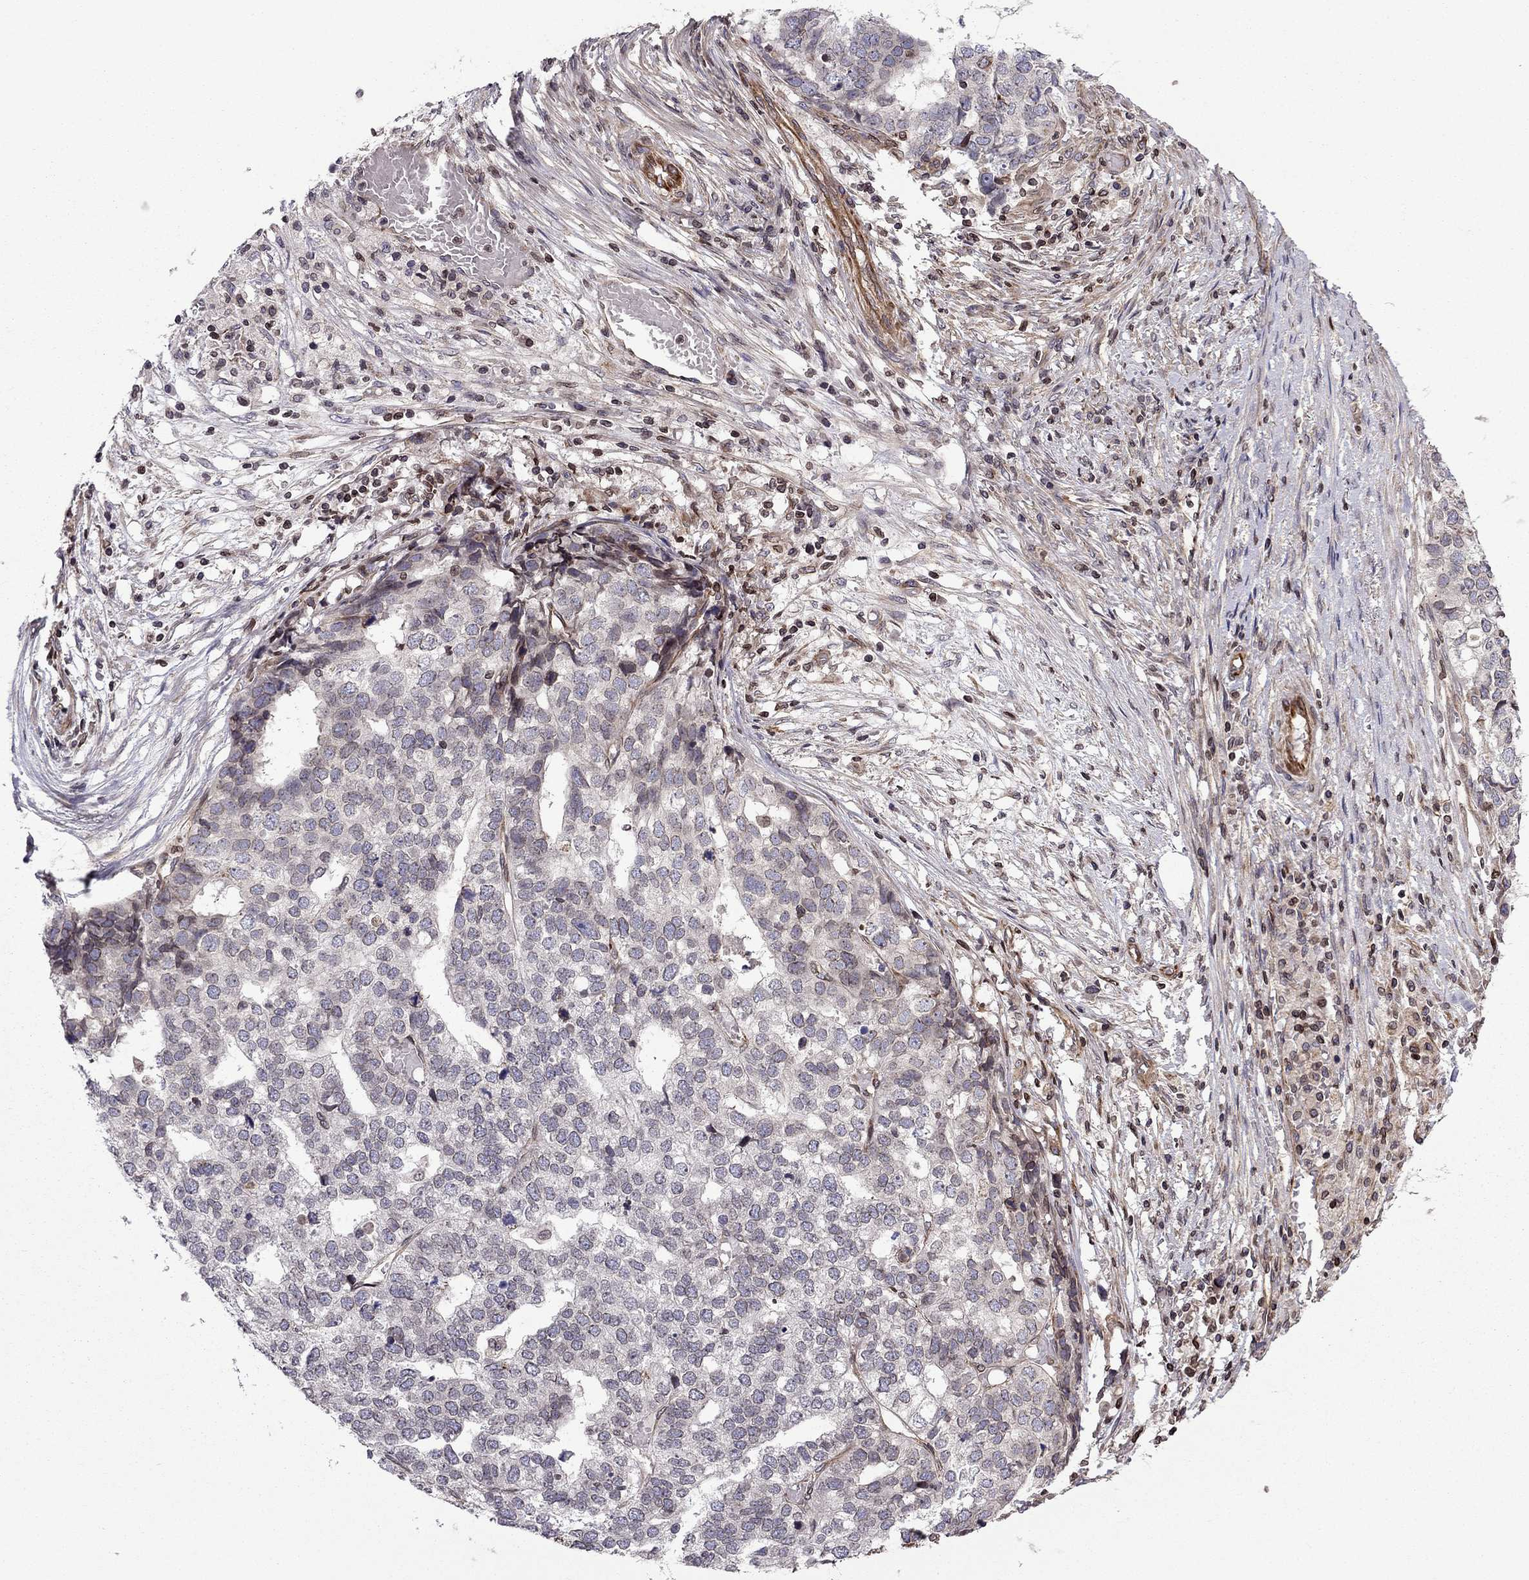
{"staining": {"intensity": "negative", "quantity": "none", "location": "none"}, "tissue": "stomach cancer", "cell_type": "Tumor cells", "image_type": "cancer", "snomed": [{"axis": "morphology", "description": "Adenocarcinoma, NOS"}, {"axis": "topography", "description": "Stomach"}], "caption": "This is an immunohistochemistry (IHC) histopathology image of adenocarcinoma (stomach). There is no positivity in tumor cells.", "gene": "CDC42BPA", "patient": {"sex": "male", "age": 69}}